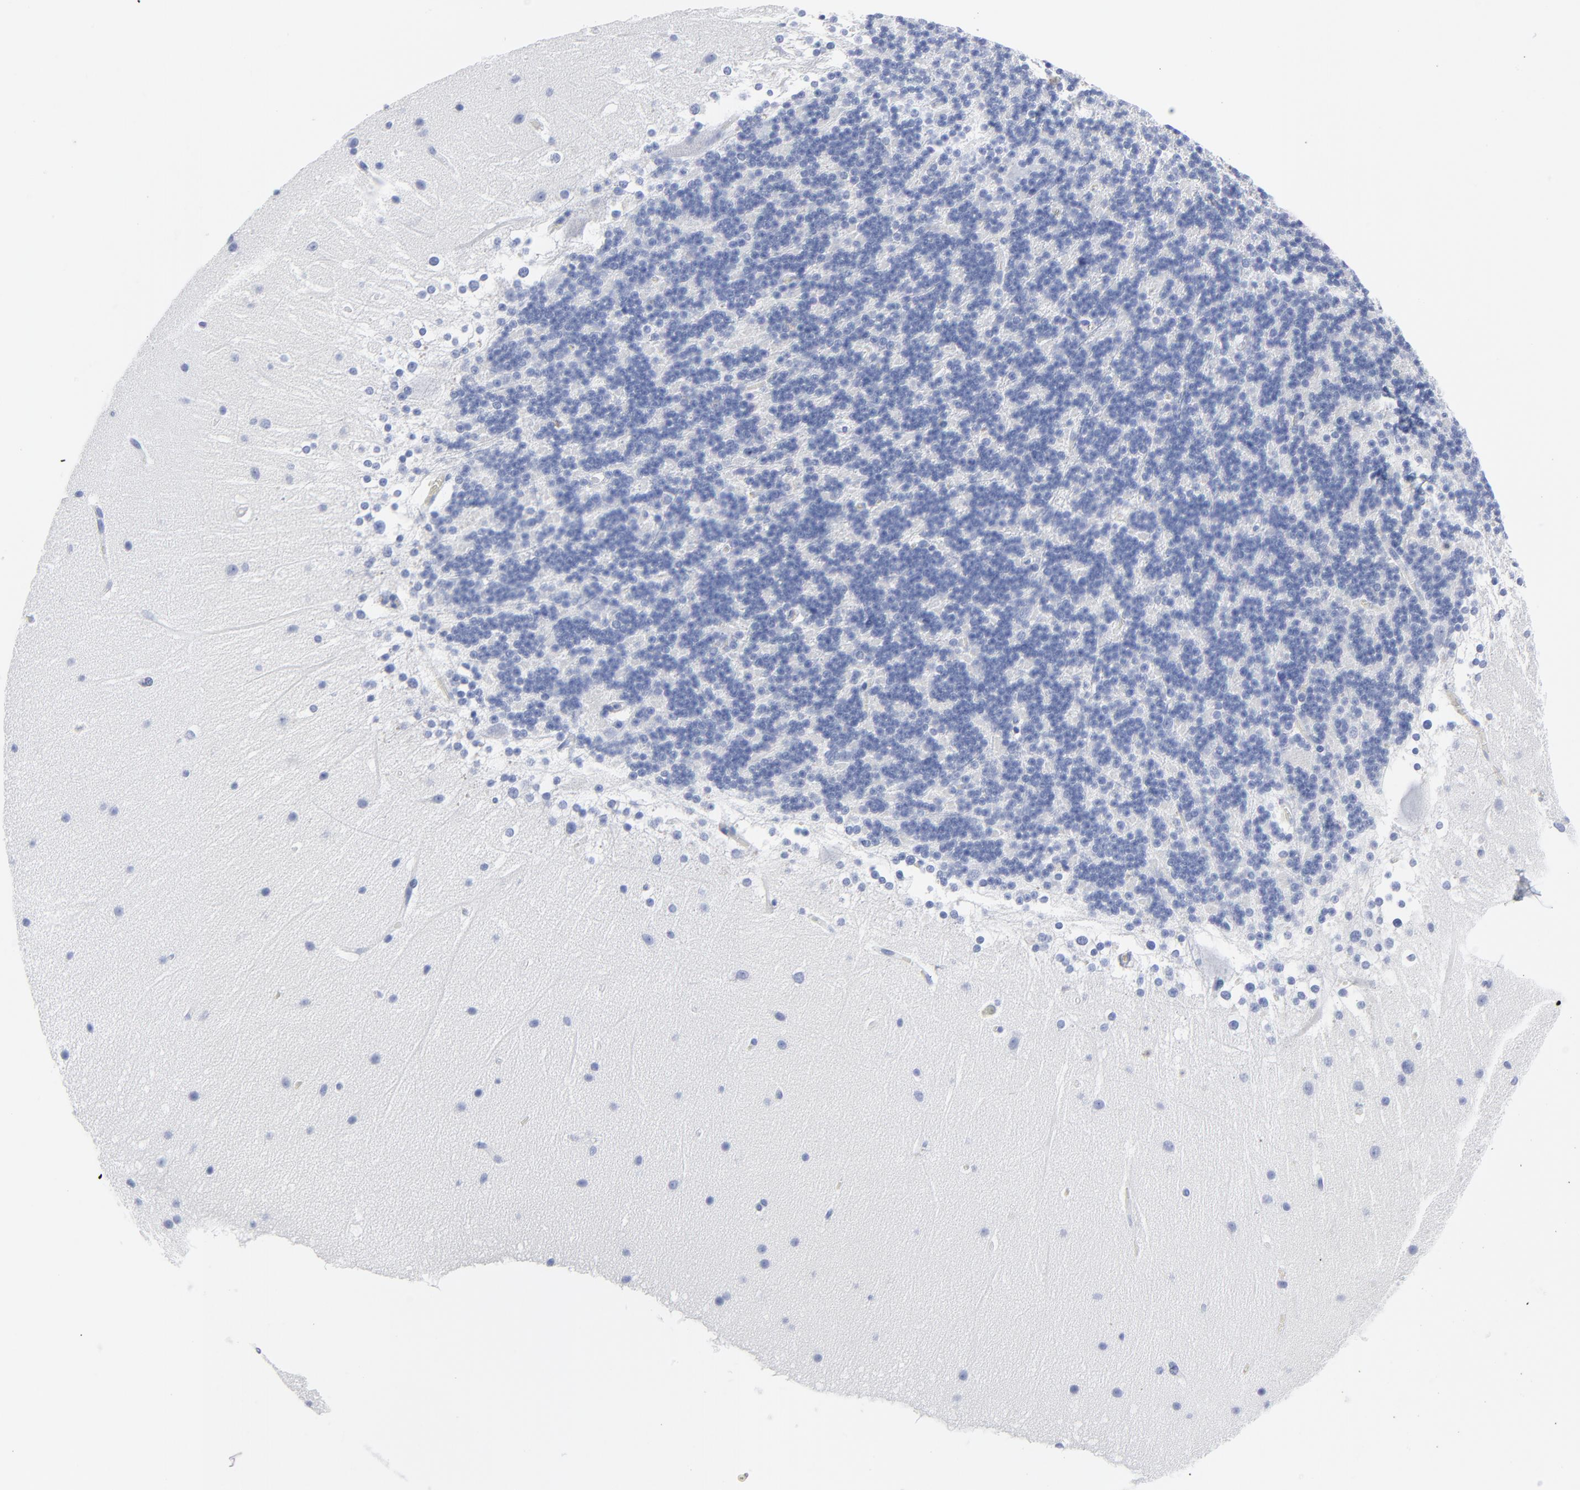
{"staining": {"intensity": "negative", "quantity": "none", "location": "none"}, "tissue": "cerebellum", "cell_type": "Cells in granular layer", "image_type": "normal", "snomed": [{"axis": "morphology", "description": "Normal tissue, NOS"}, {"axis": "topography", "description": "Cerebellum"}], "caption": "Immunohistochemical staining of normal human cerebellum exhibits no significant expression in cells in granular layer.", "gene": "STAT2", "patient": {"sex": "female", "age": 19}}